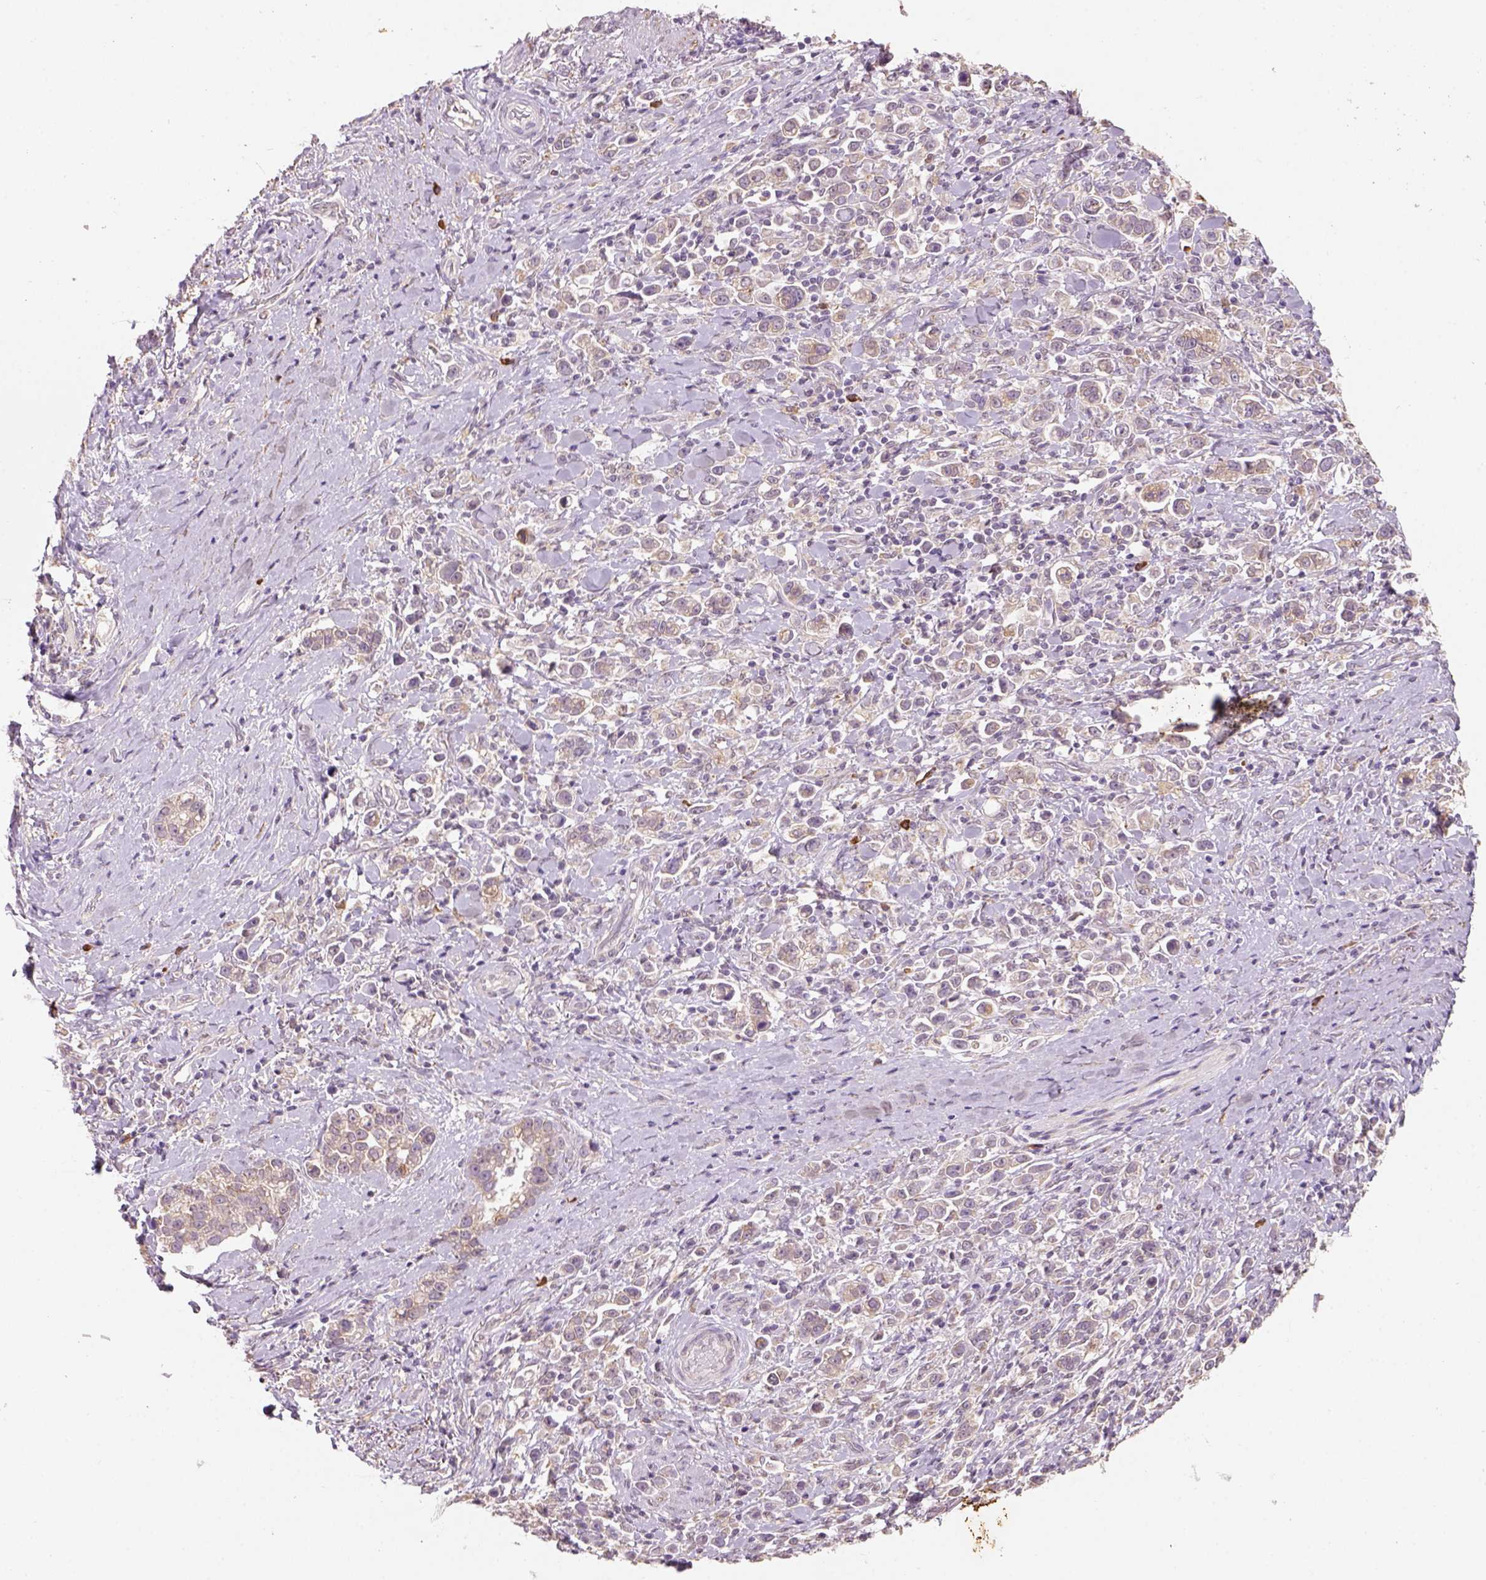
{"staining": {"intensity": "moderate", "quantity": "<25%", "location": "cytoplasmic/membranous"}, "tissue": "stomach cancer", "cell_type": "Tumor cells", "image_type": "cancer", "snomed": [{"axis": "morphology", "description": "Adenocarcinoma, NOS"}, {"axis": "topography", "description": "Stomach"}], "caption": "A brown stain highlights moderate cytoplasmic/membranous staining of a protein in stomach adenocarcinoma tumor cells.", "gene": "AP2B1", "patient": {"sex": "male", "age": 93}}